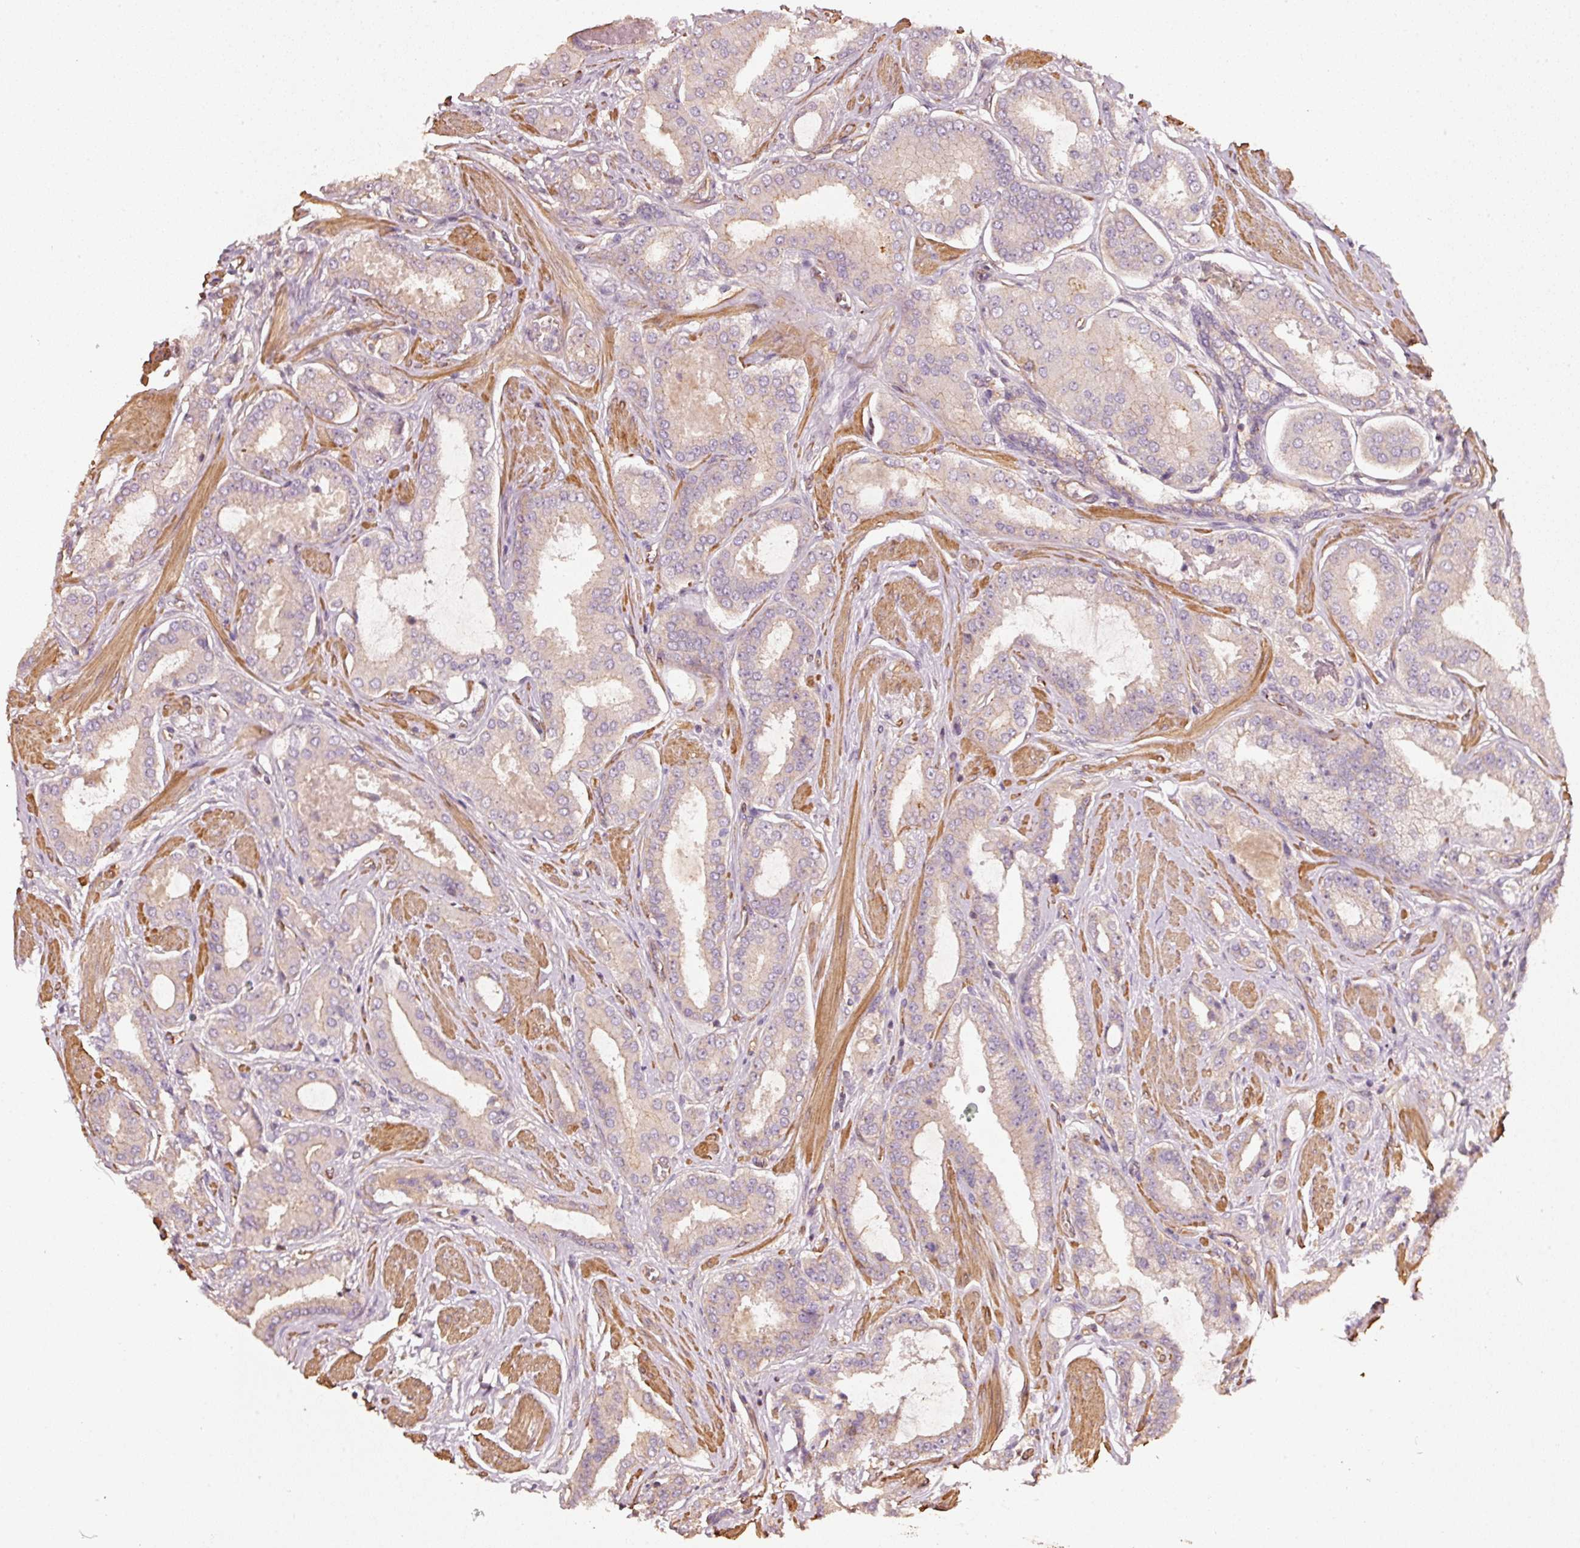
{"staining": {"intensity": "weak", "quantity": "<25%", "location": "cytoplasmic/membranous"}, "tissue": "prostate cancer", "cell_type": "Tumor cells", "image_type": "cancer", "snomed": [{"axis": "morphology", "description": "Adenocarcinoma, Low grade"}, {"axis": "topography", "description": "Prostate"}], "caption": "A histopathology image of human prostate low-grade adenocarcinoma is negative for staining in tumor cells. (Stains: DAB immunohistochemistry (IHC) with hematoxylin counter stain, Microscopy: brightfield microscopy at high magnification).", "gene": "CEP95", "patient": {"sex": "male", "age": 42}}